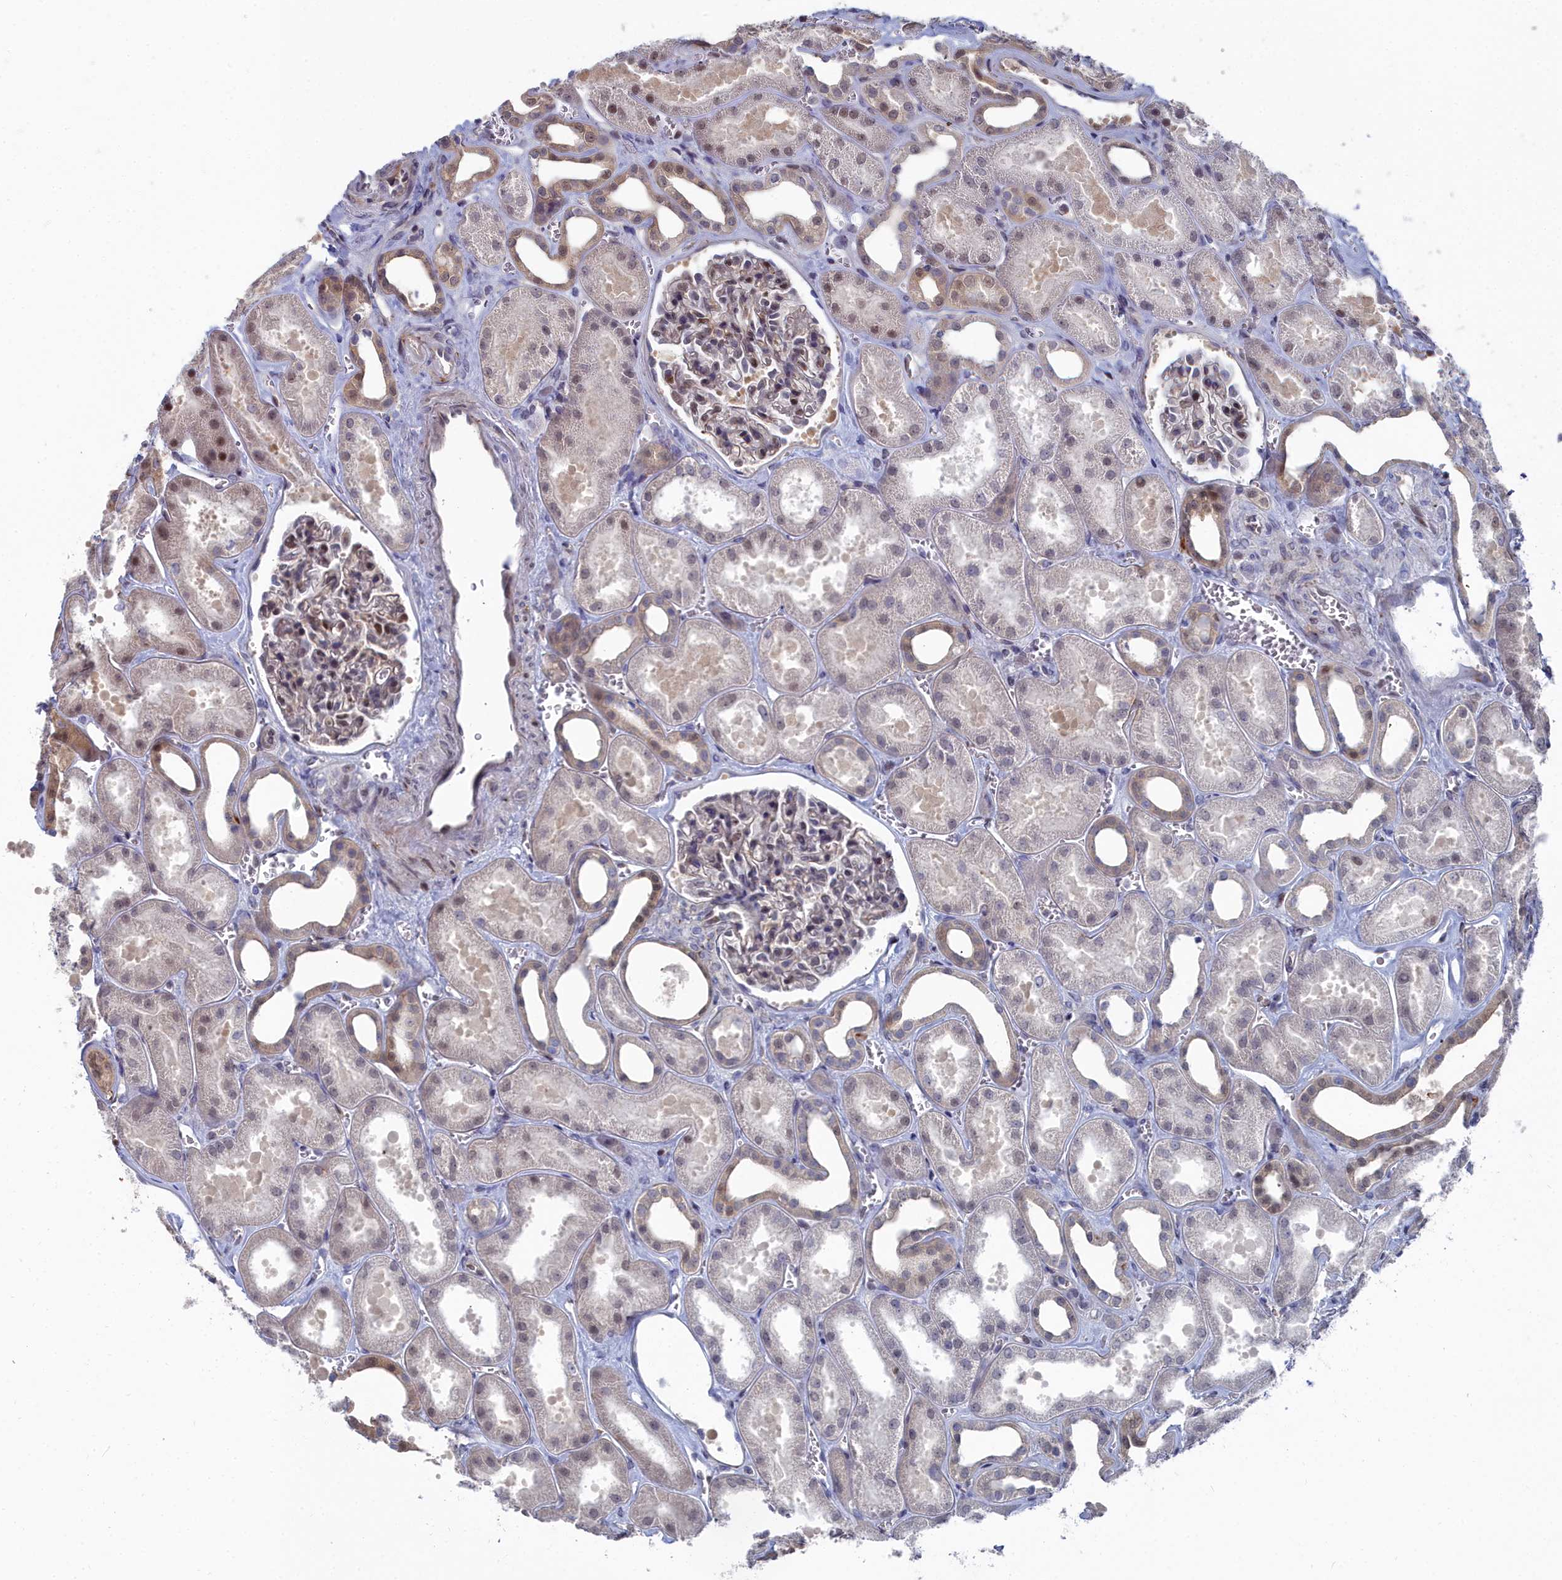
{"staining": {"intensity": "moderate", "quantity": "25%-75%", "location": "nuclear"}, "tissue": "kidney", "cell_type": "Cells in glomeruli", "image_type": "normal", "snomed": [{"axis": "morphology", "description": "Normal tissue, NOS"}, {"axis": "morphology", "description": "Adenocarcinoma, NOS"}, {"axis": "topography", "description": "Kidney"}], "caption": "Immunohistochemistry (IHC) micrograph of benign kidney stained for a protein (brown), which reveals medium levels of moderate nuclear expression in about 25%-75% of cells in glomeruli.", "gene": "RPS27A", "patient": {"sex": "female", "age": 68}}